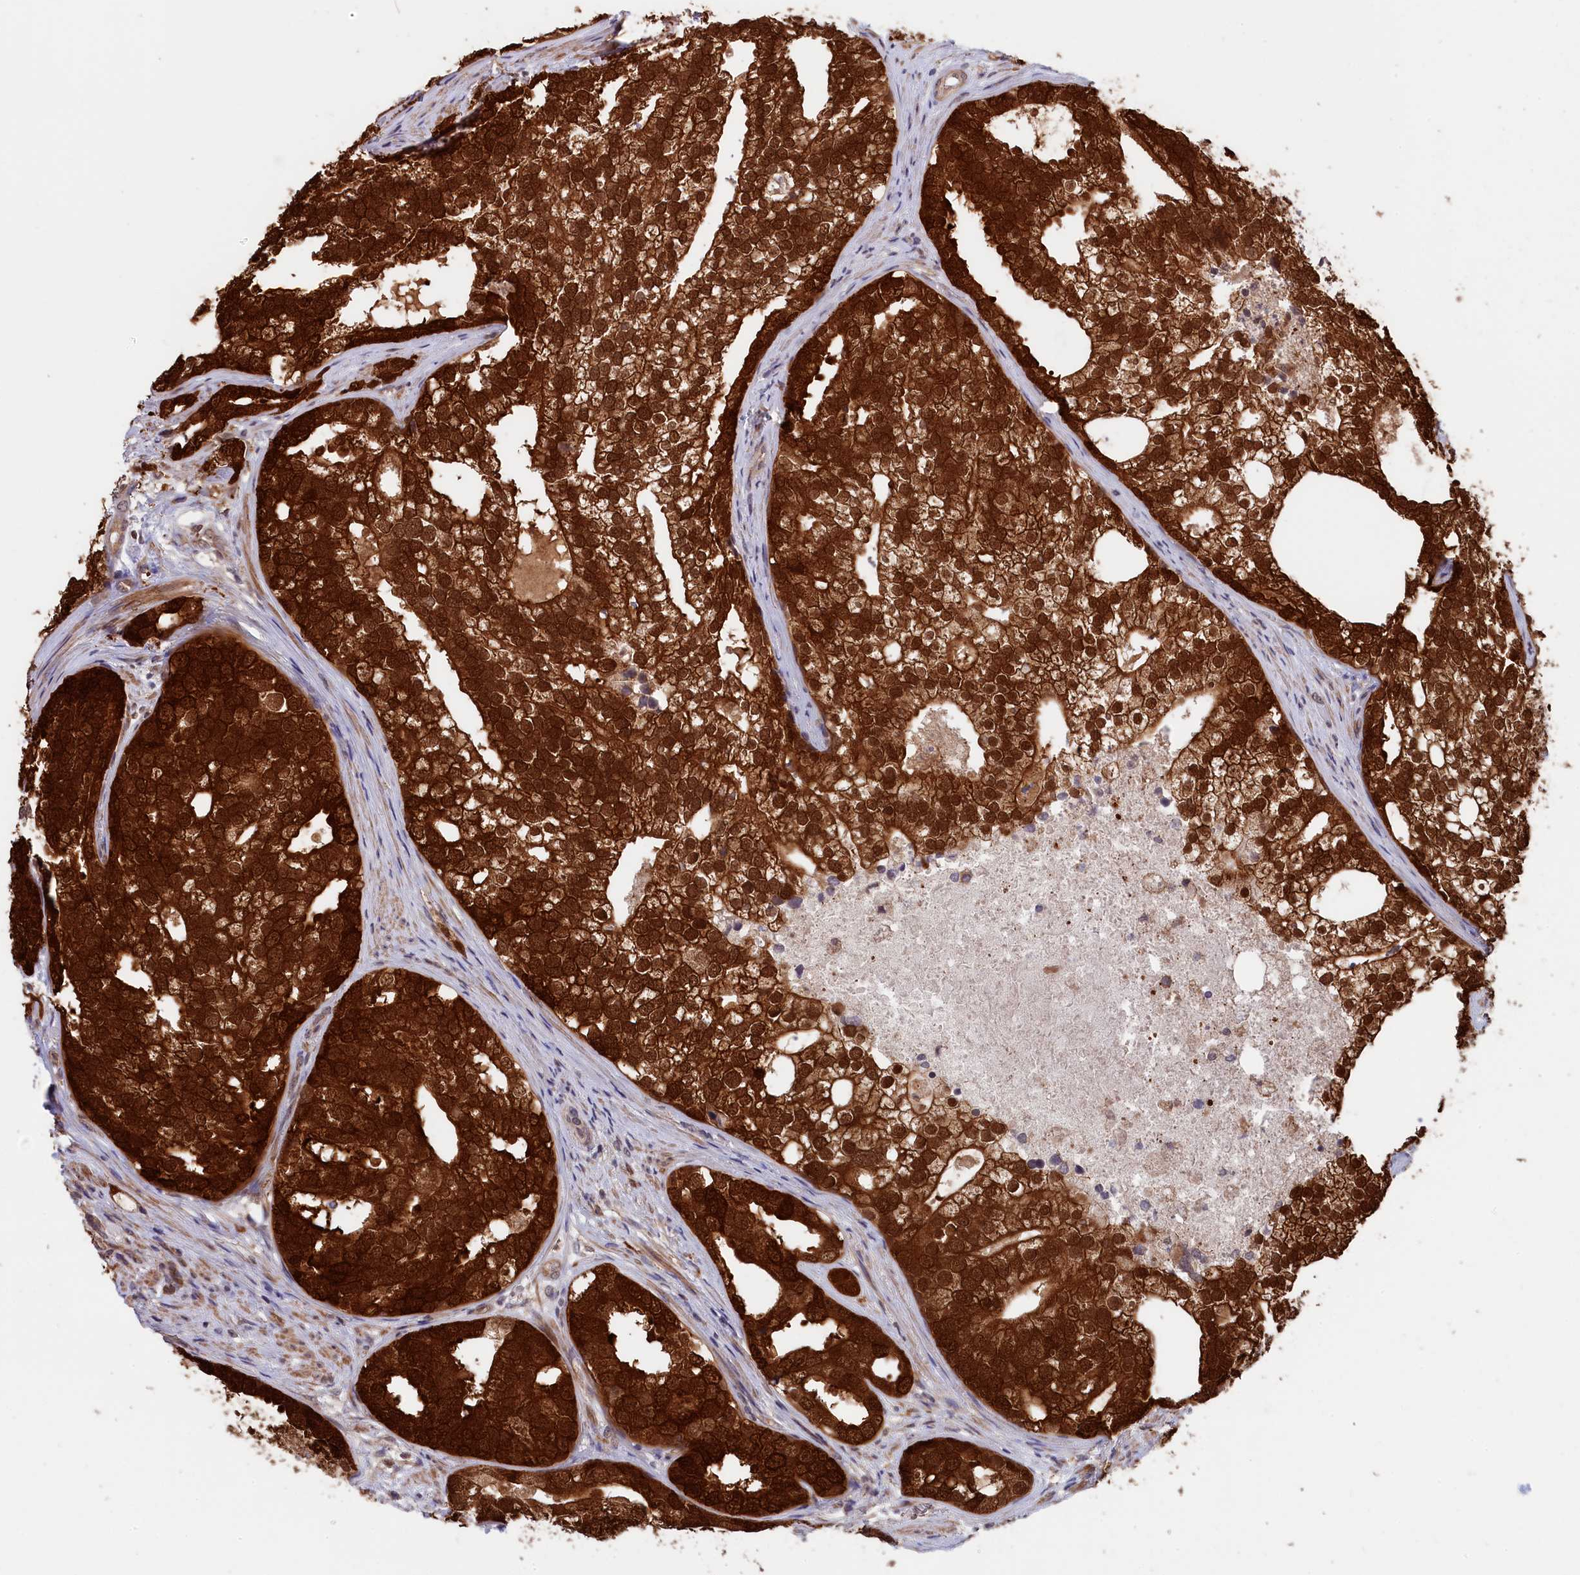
{"staining": {"intensity": "strong", "quantity": ">75%", "location": "cytoplasmic/membranous,nuclear"}, "tissue": "prostate cancer", "cell_type": "Tumor cells", "image_type": "cancer", "snomed": [{"axis": "morphology", "description": "Adenocarcinoma, High grade"}, {"axis": "topography", "description": "Prostate"}], "caption": "There is high levels of strong cytoplasmic/membranous and nuclear staining in tumor cells of prostate adenocarcinoma (high-grade), as demonstrated by immunohistochemical staining (brown color).", "gene": "JPT2", "patient": {"sex": "male", "age": 75}}